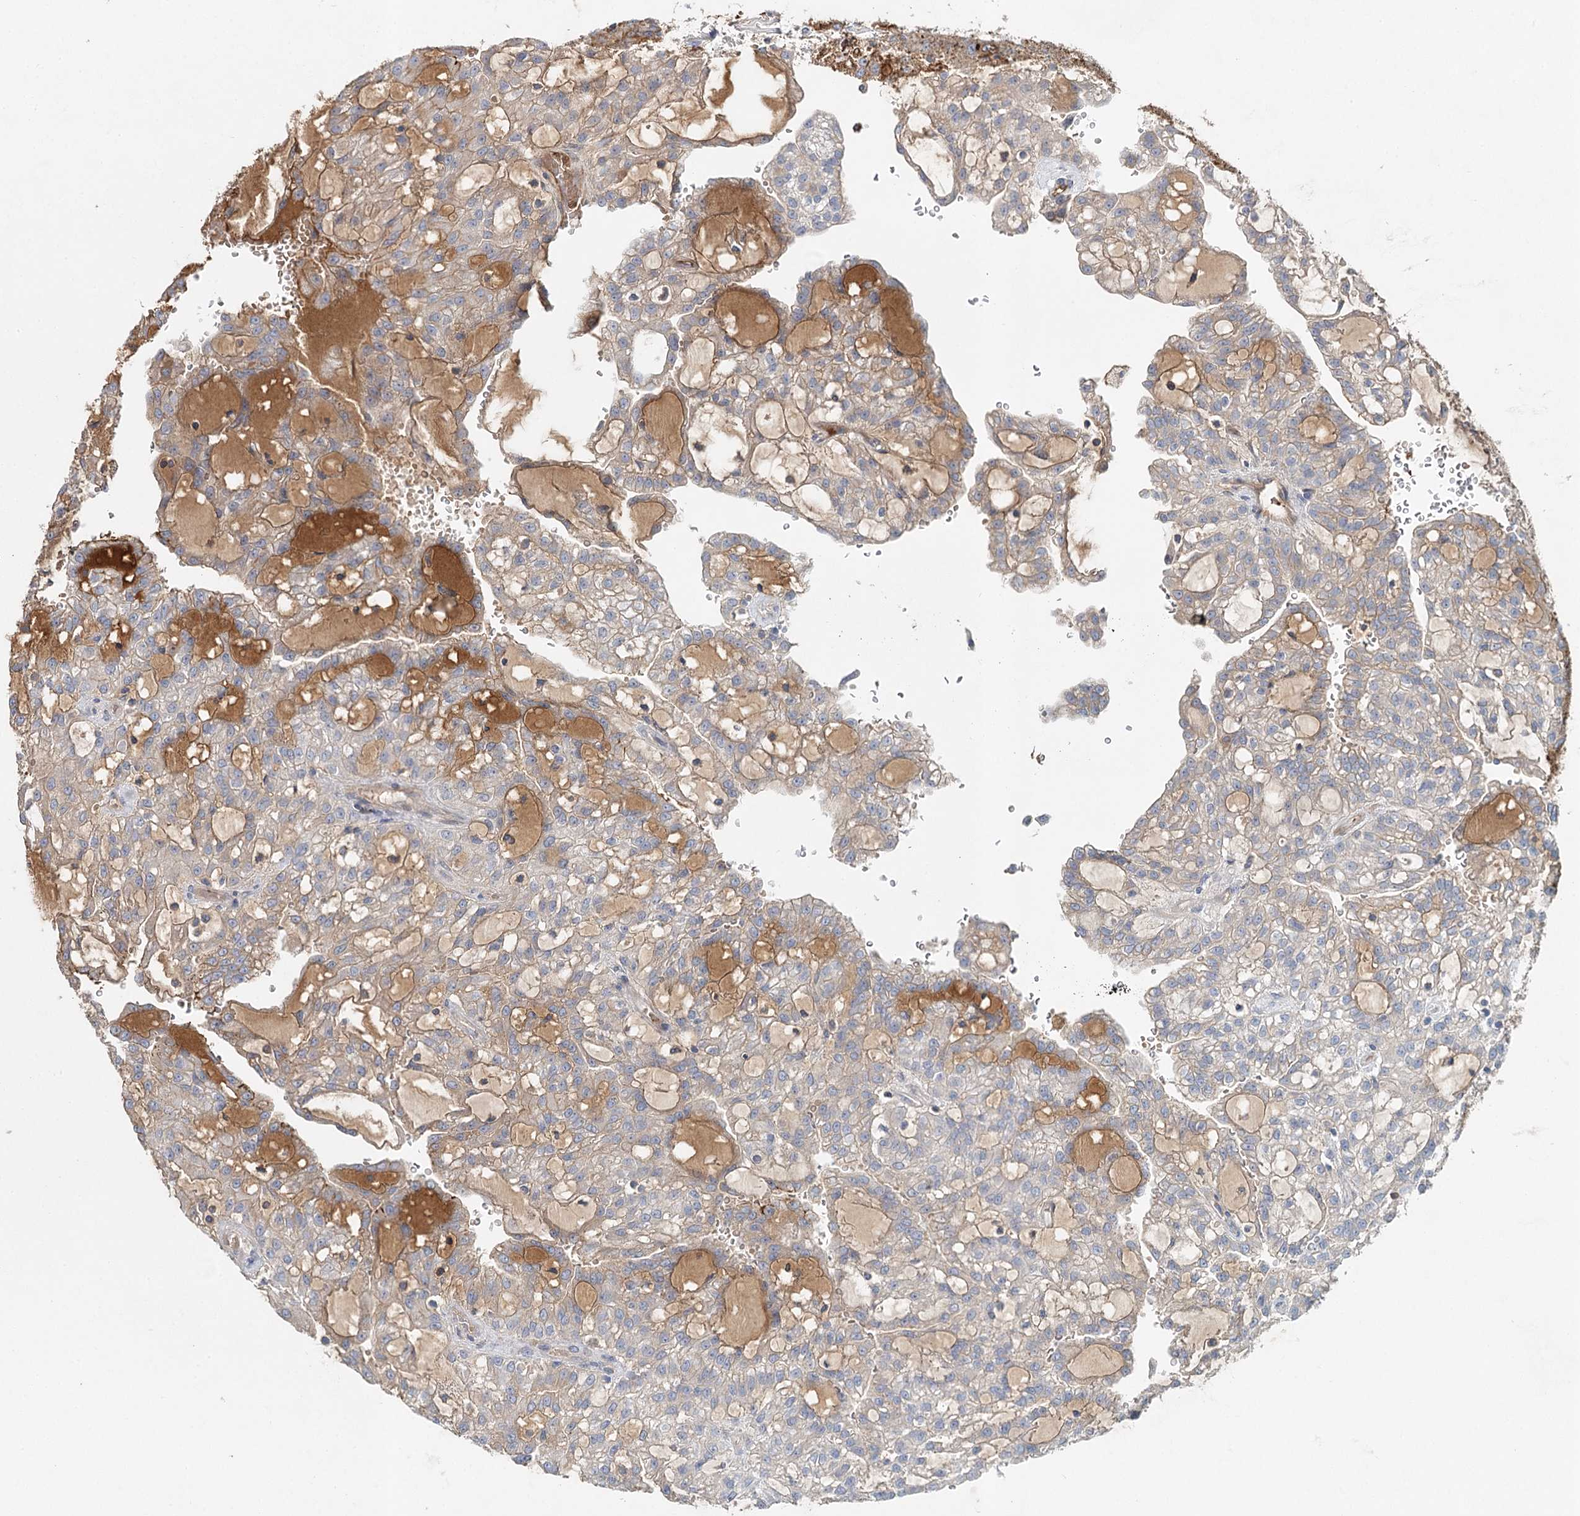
{"staining": {"intensity": "moderate", "quantity": "25%-75%", "location": "cytoplasmic/membranous"}, "tissue": "renal cancer", "cell_type": "Tumor cells", "image_type": "cancer", "snomed": [{"axis": "morphology", "description": "Adenocarcinoma, NOS"}, {"axis": "topography", "description": "Kidney"}], "caption": "Tumor cells show moderate cytoplasmic/membranous expression in approximately 25%-75% of cells in renal cancer.", "gene": "ALKBH8", "patient": {"sex": "male", "age": 63}}